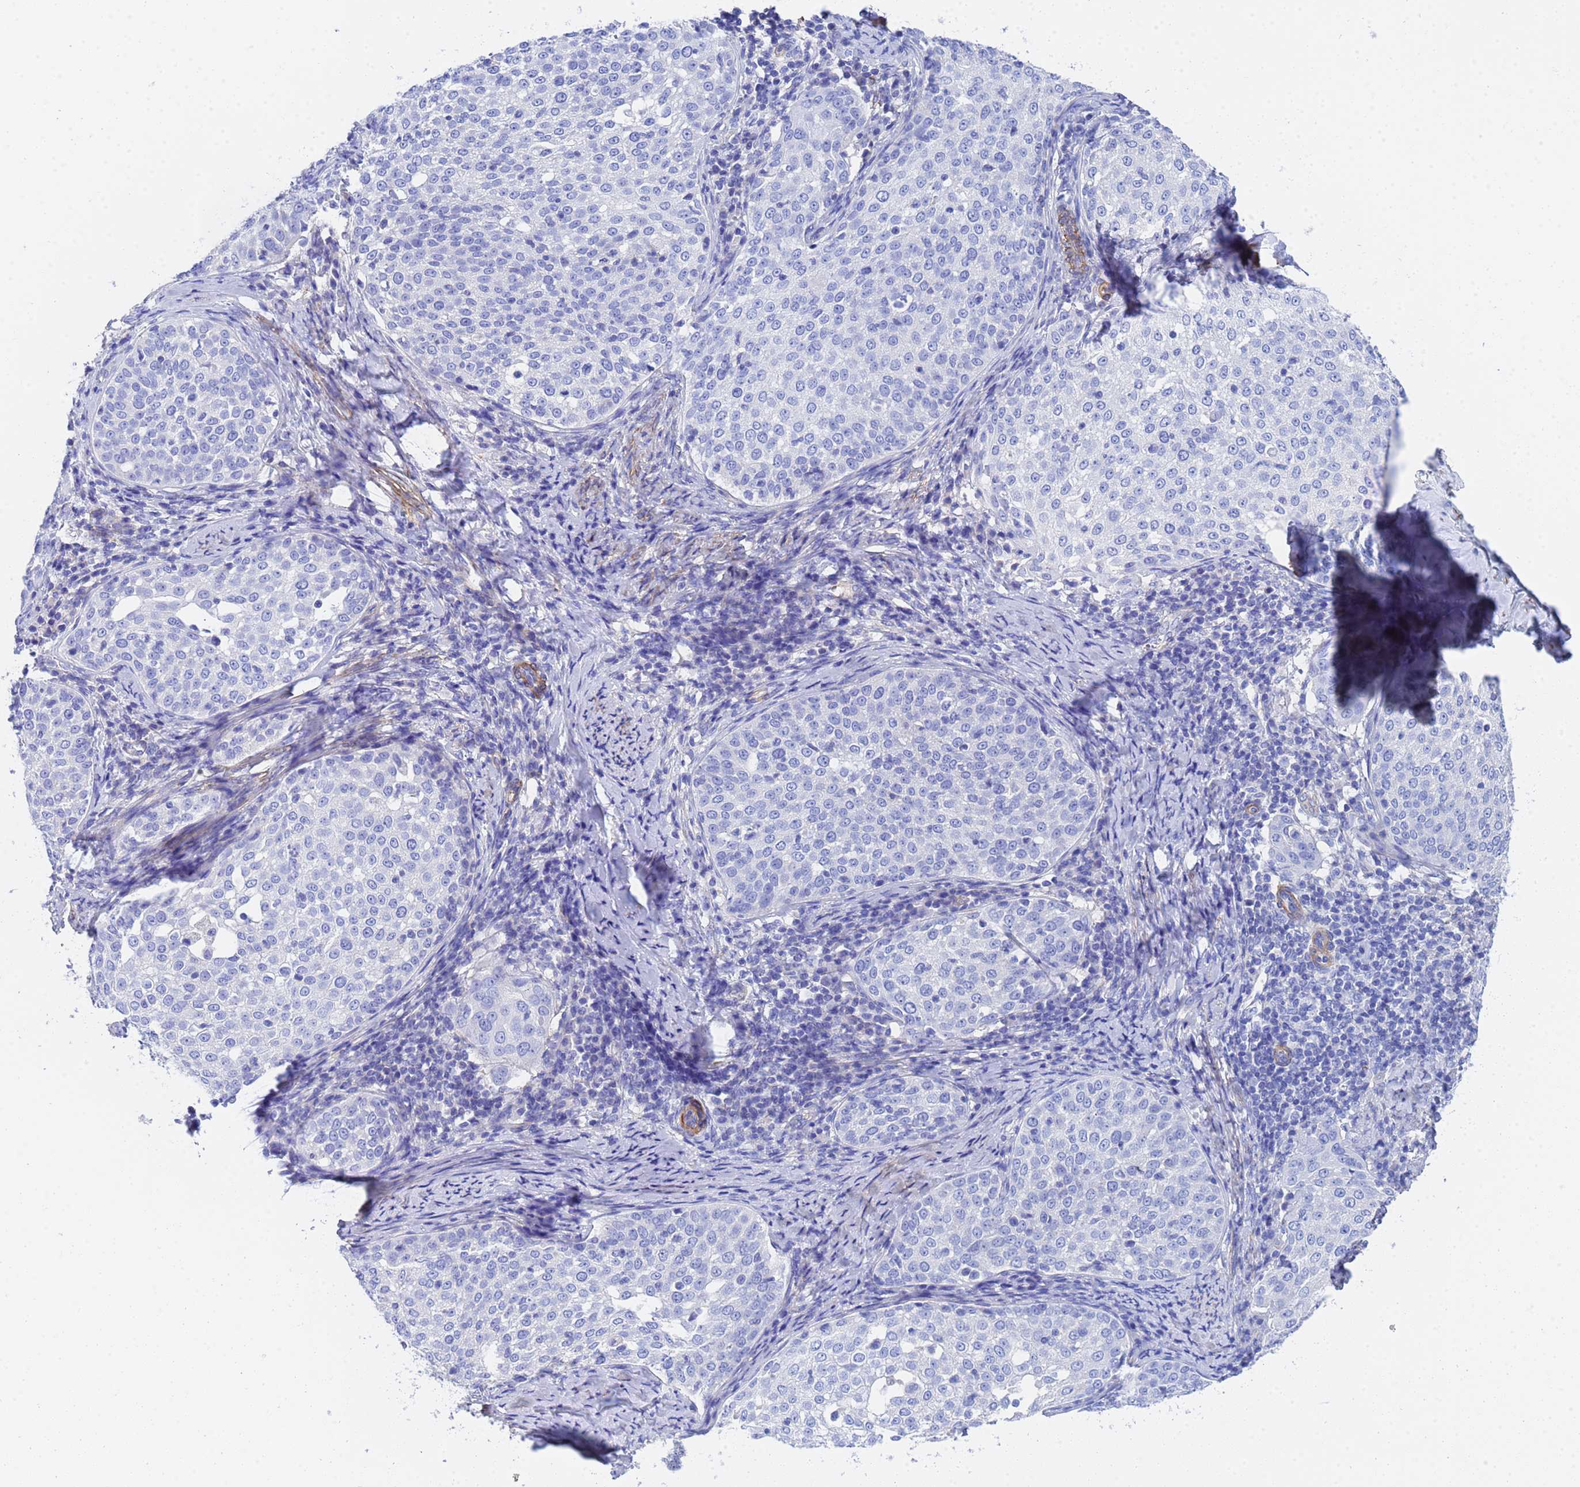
{"staining": {"intensity": "negative", "quantity": "none", "location": "none"}, "tissue": "cervical cancer", "cell_type": "Tumor cells", "image_type": "cancer", "snomed": [{"axis": "morphology", "description": "Squamous cell carcinoma, NOS"}, {"axis": "topography", "description": "Cervix"}], "caption": "There is no significant positivity in tumor cells of cervical cancer (squamous cell carcinoma).", "gene": "CST4", "patient": {"sex": "female", "age": 57}}